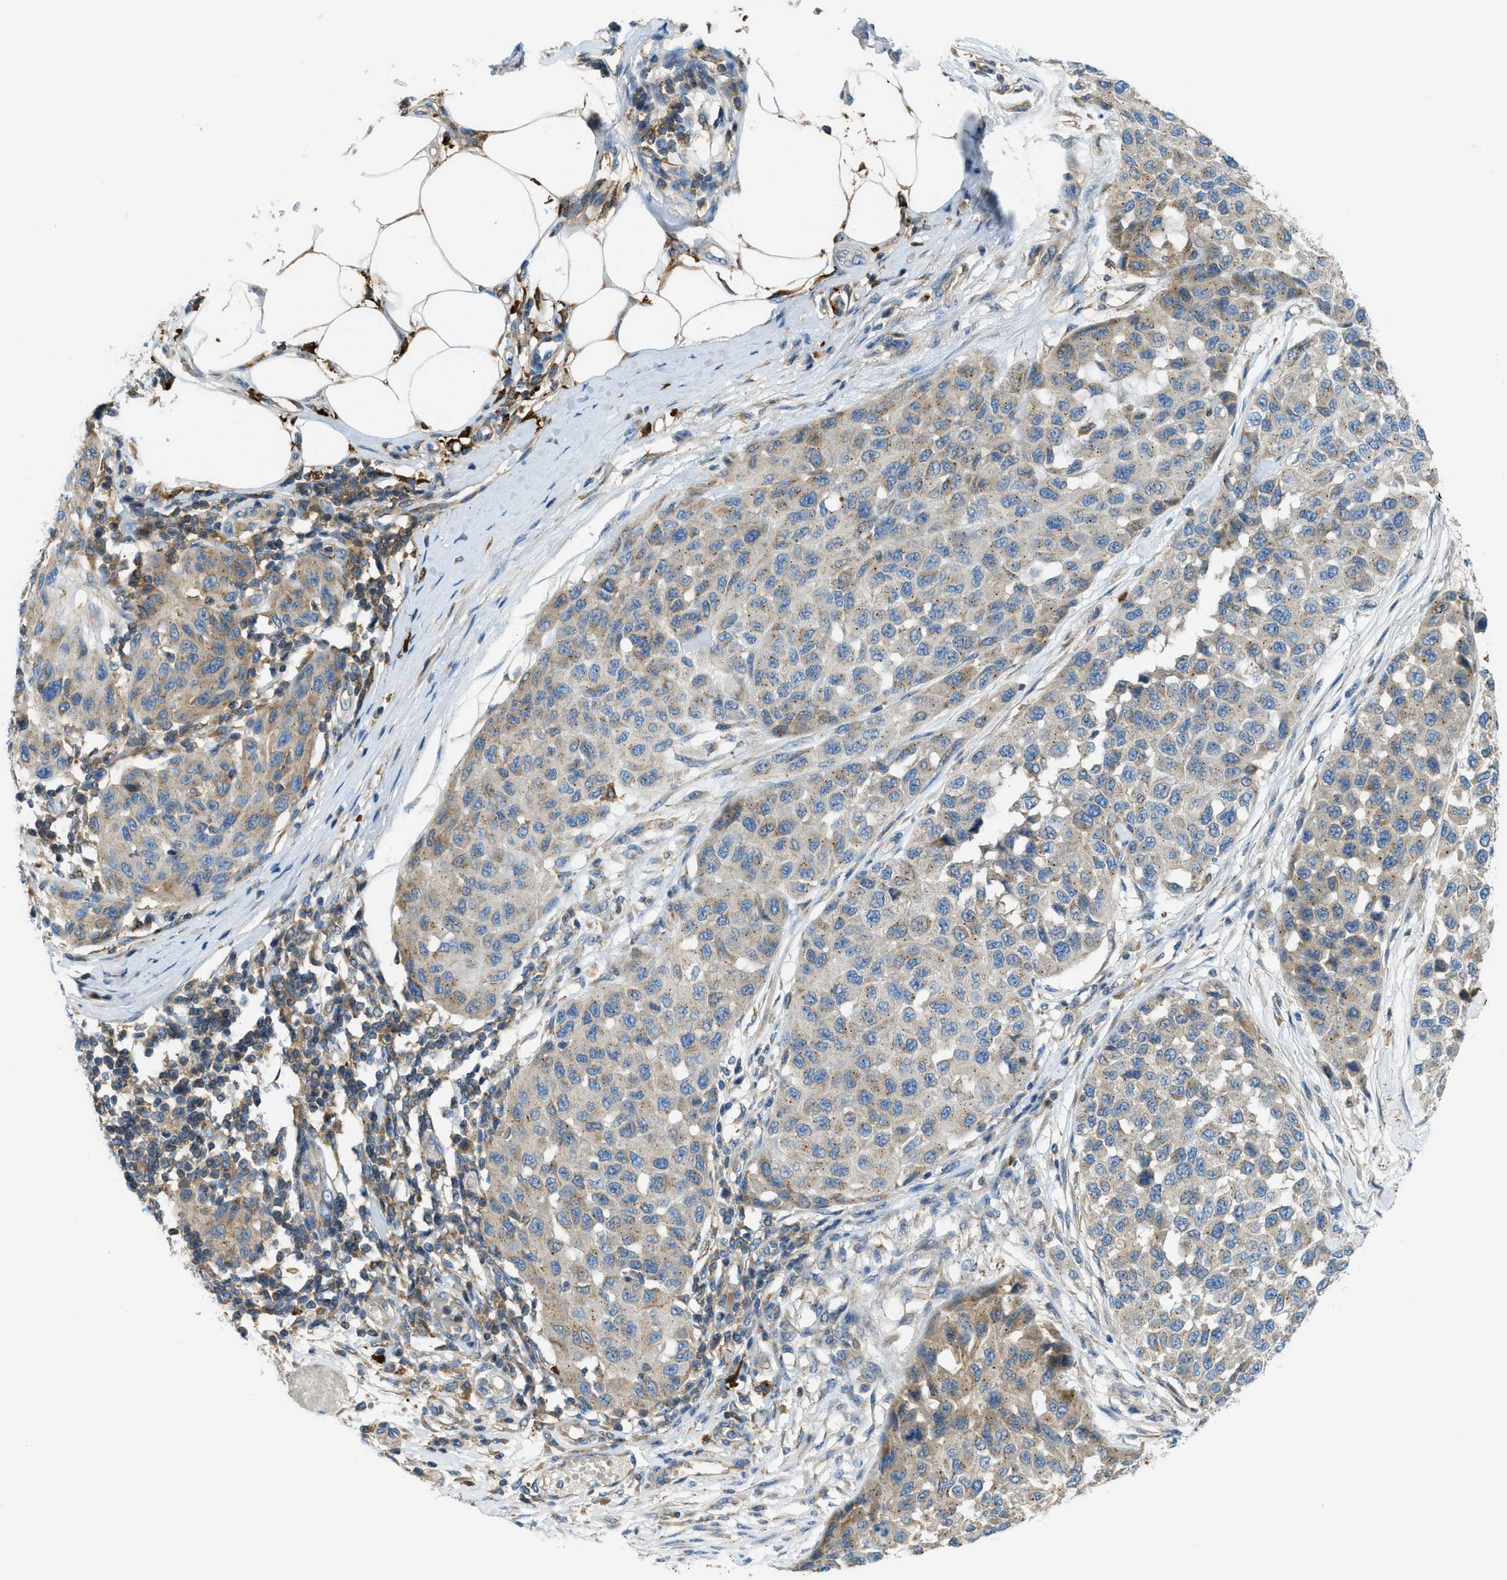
{"staining": {"intensity": "weak", "quantity": "25%-75%", "location": "cytoplasmic/membranous"}, "tissue": "melanoma", "cell_type": "Tumor cells", "image_type": "cancer", "snomed": [{"axis": "morphology", "description": "Normal tissue, NOS"}, {"axis": "morphology", "description": "Malignant melanoma, NOS"}, {"axis": "topography", "description": "Skin"}], "caption": "Protein expression analysis of human malignant melanoma reveals weak cytoplasmic/membranous staining in about 25%-75% of tumor cells.", "gene": "RFFL", "patient": {"sex": "male", "age": 62}}